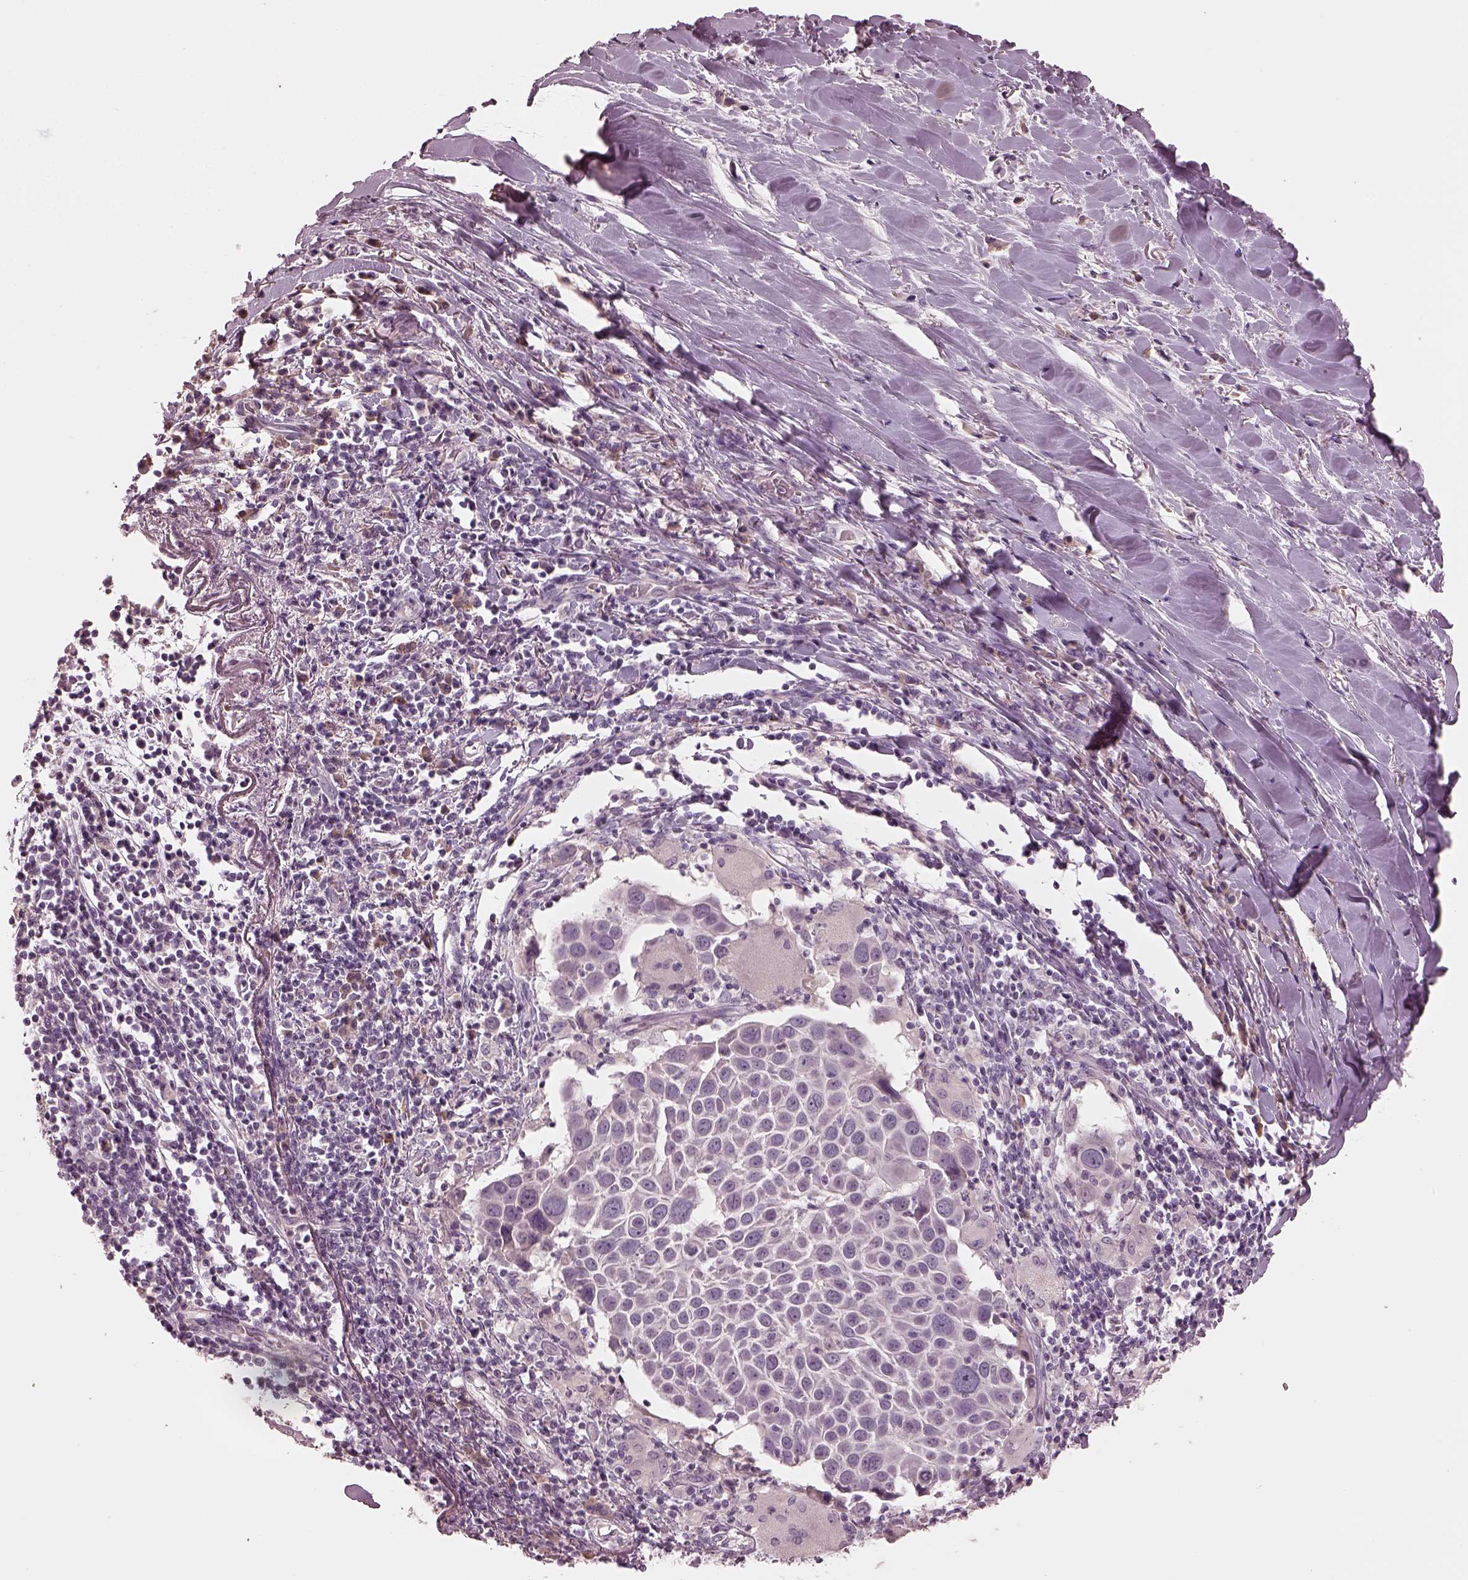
{"staining": {"intensity": "negative", "quantity": "none", "location": "none"}, "tissue": "lung cancer", "cell_type": "Tumor cells", "image_type": "cancer", "snomed": [{"axis": "morphology", "description": "Squamous cell carcinoma, NOS"}, {"axis": "topography", "description": "Lung"}], "caption": "A photomicrograph of squamous cell carcinoma (lung) stained for a protein displays no brown staining in tumor cells.", "gene": "MIA", "patient": {"sex": "male", "age": 57}}